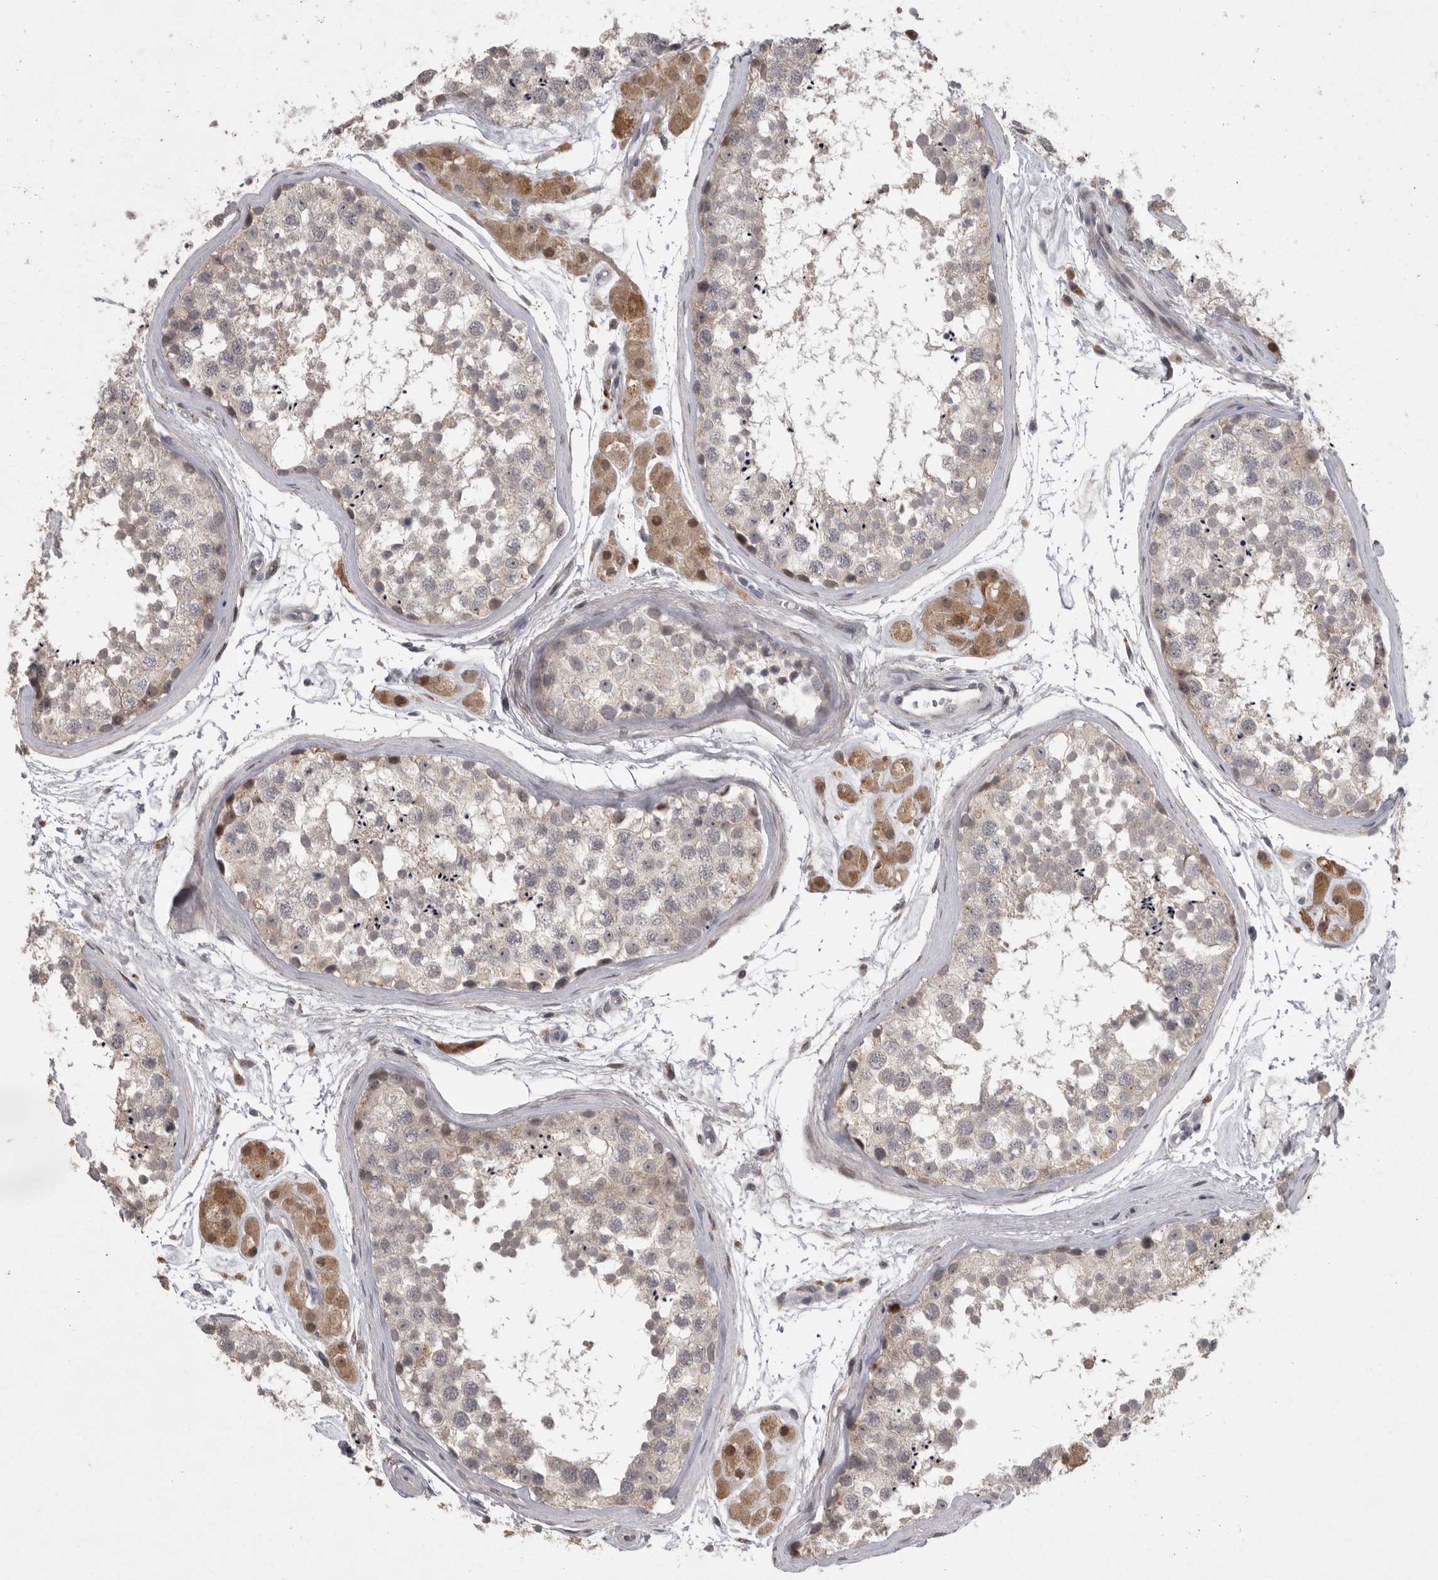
{"staining": {"intensity": "weak", "quantity": "<25%", "location": "cytoplasmic/membranous,nuclear"}, "tissue": "testis", "cell_type": "Cells in seminiferous ducts", "image_type": "normal", "snomed": [{"axis": "morphology", "description": "Normal tissue, NOS"}, {"axis": "topography", "description": "Testis"}], "caption": "A histopathology image of testis stained for a protein exhibits no brown staining in cells in seminiferous ducts. (Stains: DAB IHC with hematoxylin counter stain, Microscopy: brightfield microscopy at high magnification).", "gene": "MAN2A1", "patient": {"sex": "male", "age": 56}}